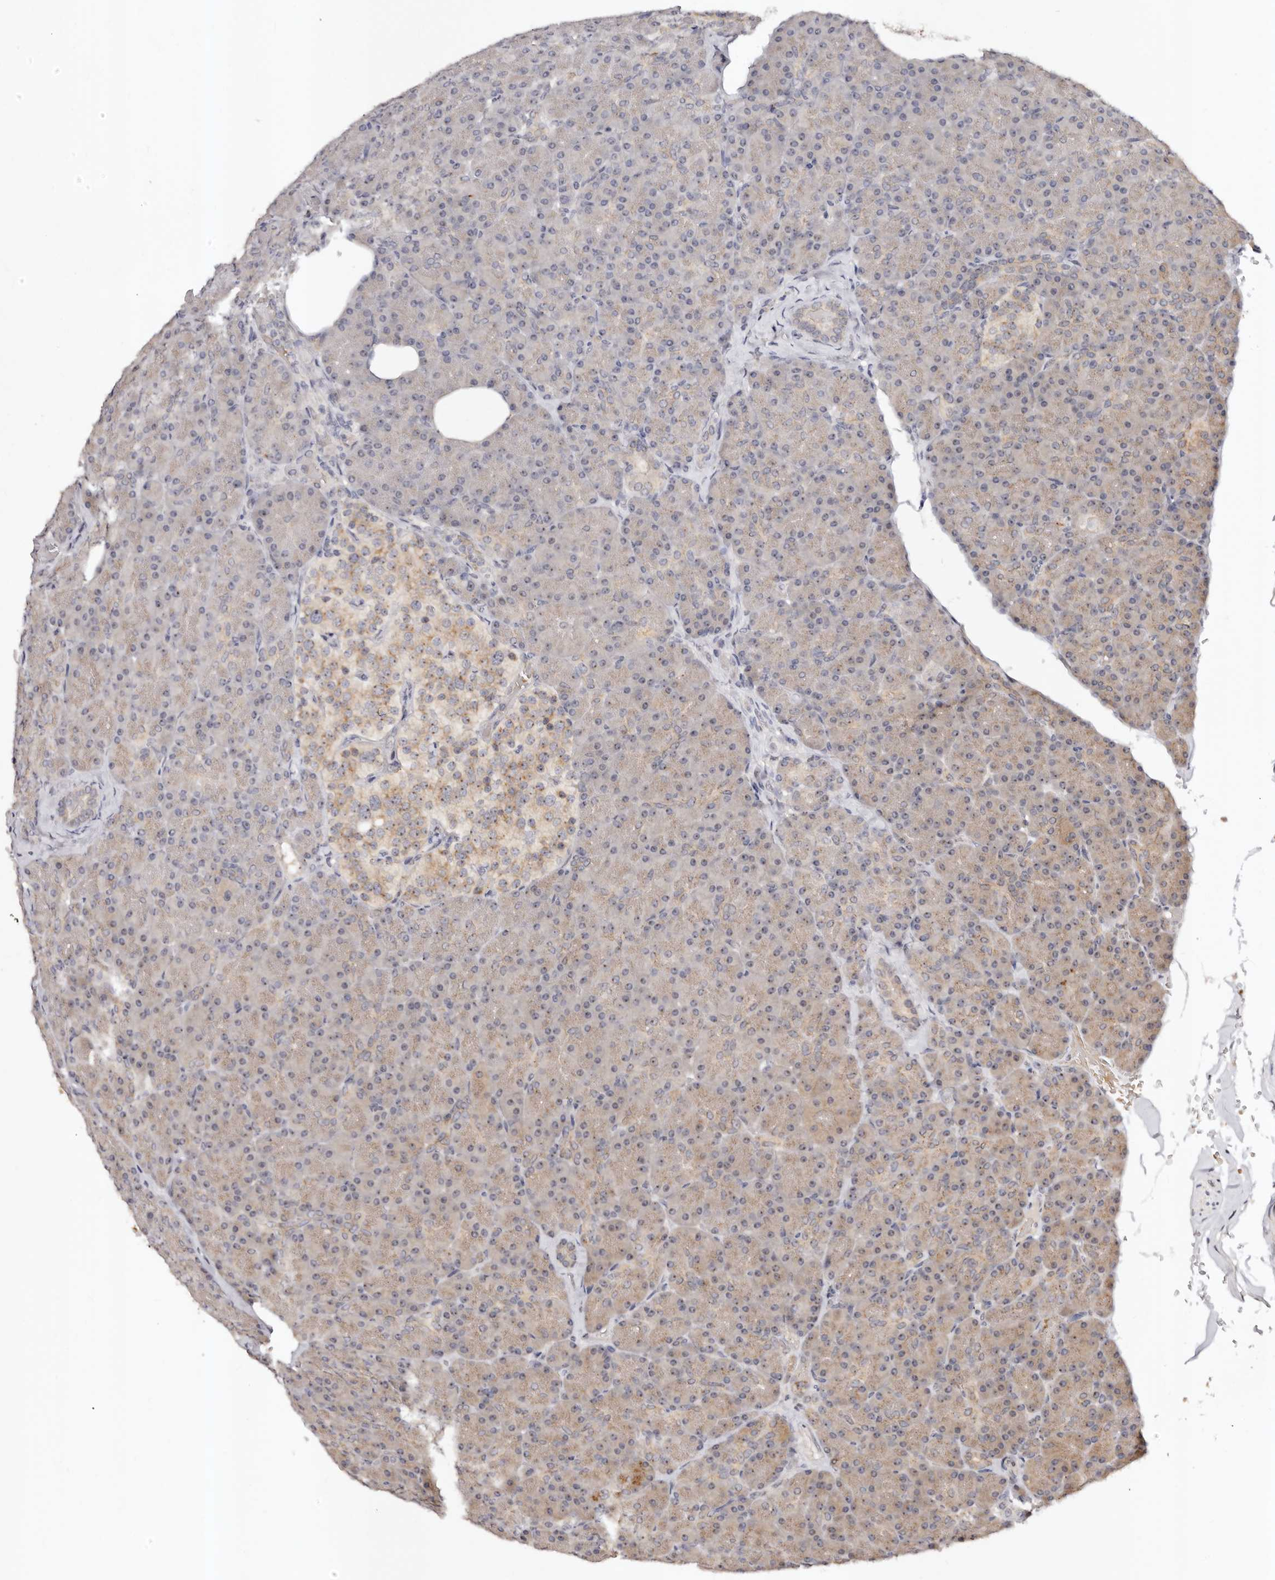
{"staining": {"intensity": "moderate", "quantity": "25%-75%", "location": "cytoplasmic/membranous,nuclear"}, "tissue": "pancreas", "cell_type": "Exocrine glandular cells", "image_type": "normal", "snomed": [{"axis": "morphology", "description": "Normal tissue, NOS"}, {"axis": "topography", "description": "Pancreas"}], "caption": "Pancreas stained for a protein (brown) displays moderate cytoplasmic/membranous,nuclear positive expression in about 25%-75% of exocrine glandular cells.", "gene": "APOL6", "patient": {"sex": "female", "age": 43}}